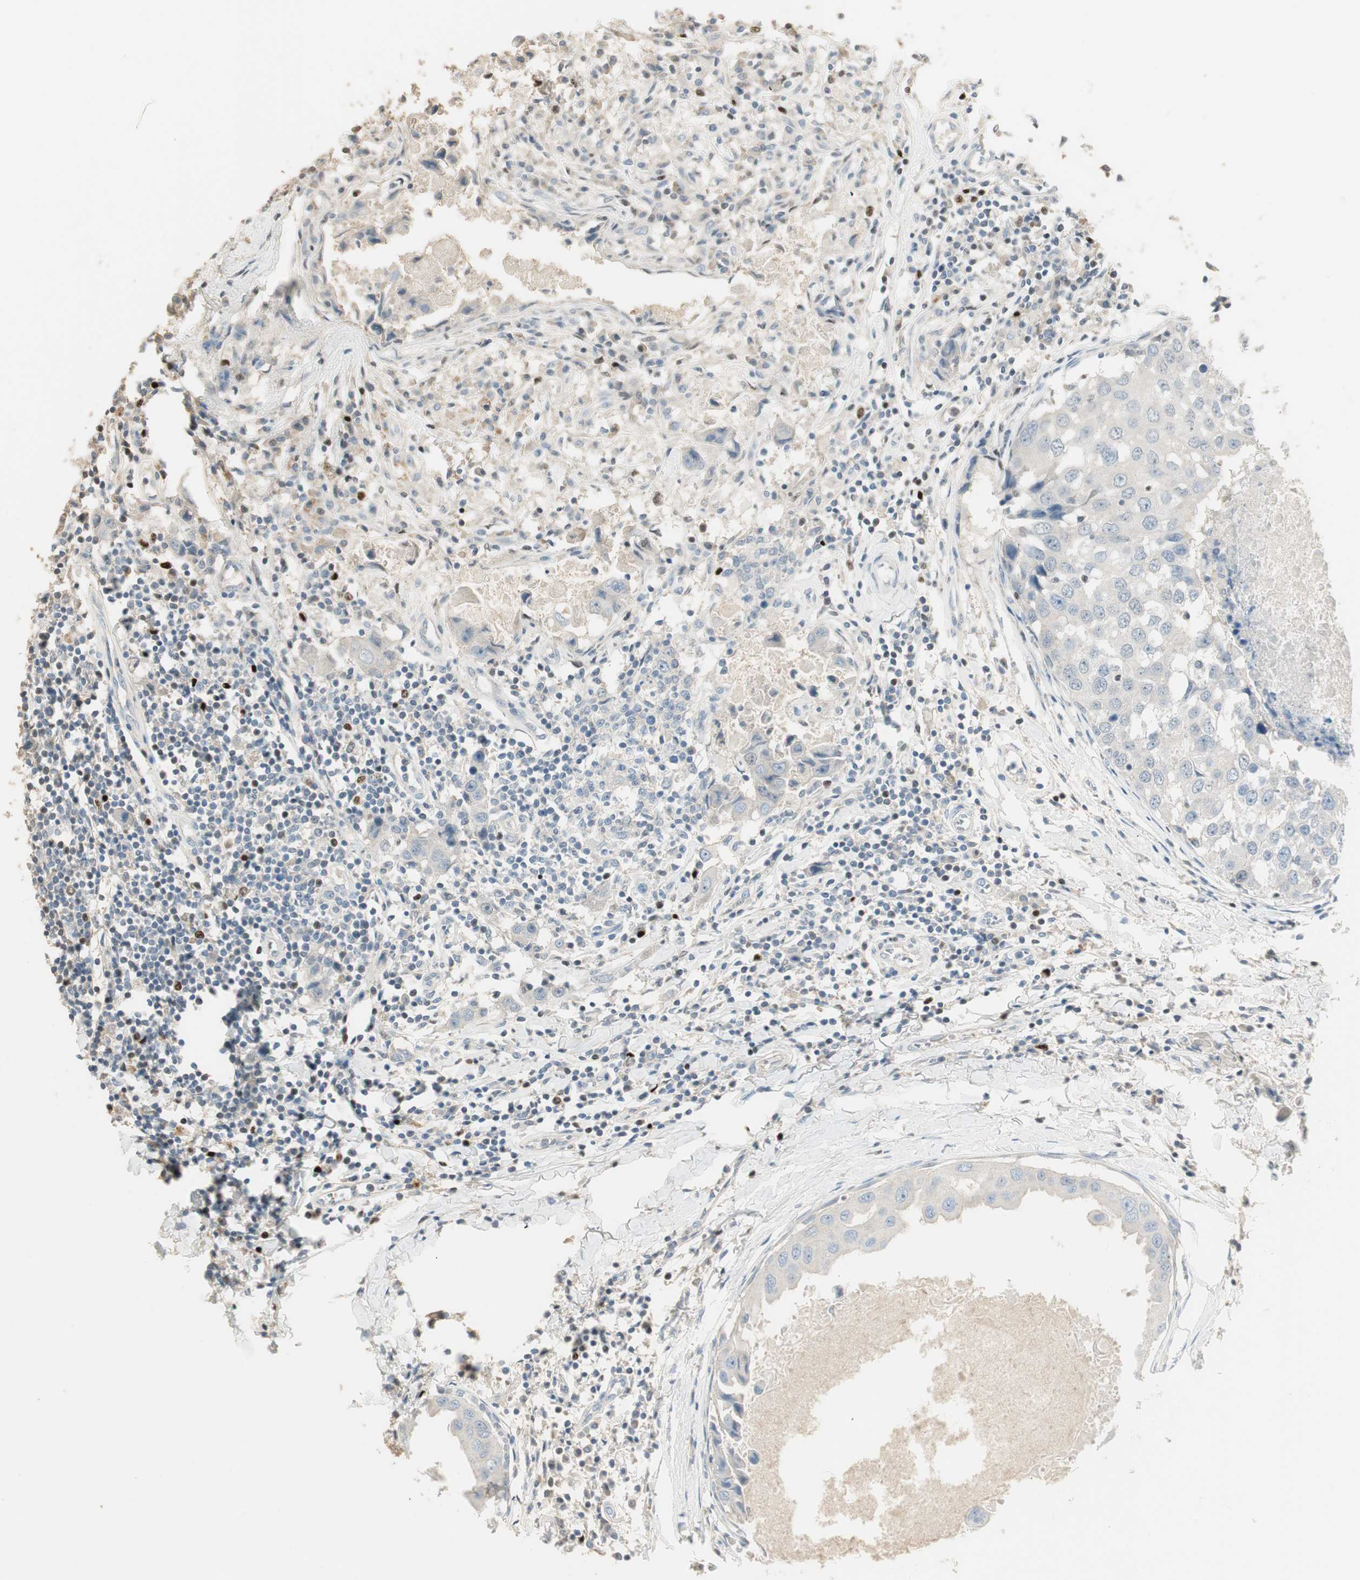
{"staining": {"intensity": "negative", "quantity": "none", "location": "none"}, "tissue": "breast cancer", "cell_type": "Tumor cells", "image_type": "cancer", "snomed": [{"axis": "morphology", "description": "Duct carcinoma"}, {"axis": "topography", "description": "Breast"}], "caption": "Immunohistochemistry micrograph of human breast invasive ductal carcinoma stained for a protein (brown), which exhibits no staining in tumor cells.", "gene": "RUNX2", "patient": {"sex": "female", "age": 27}}